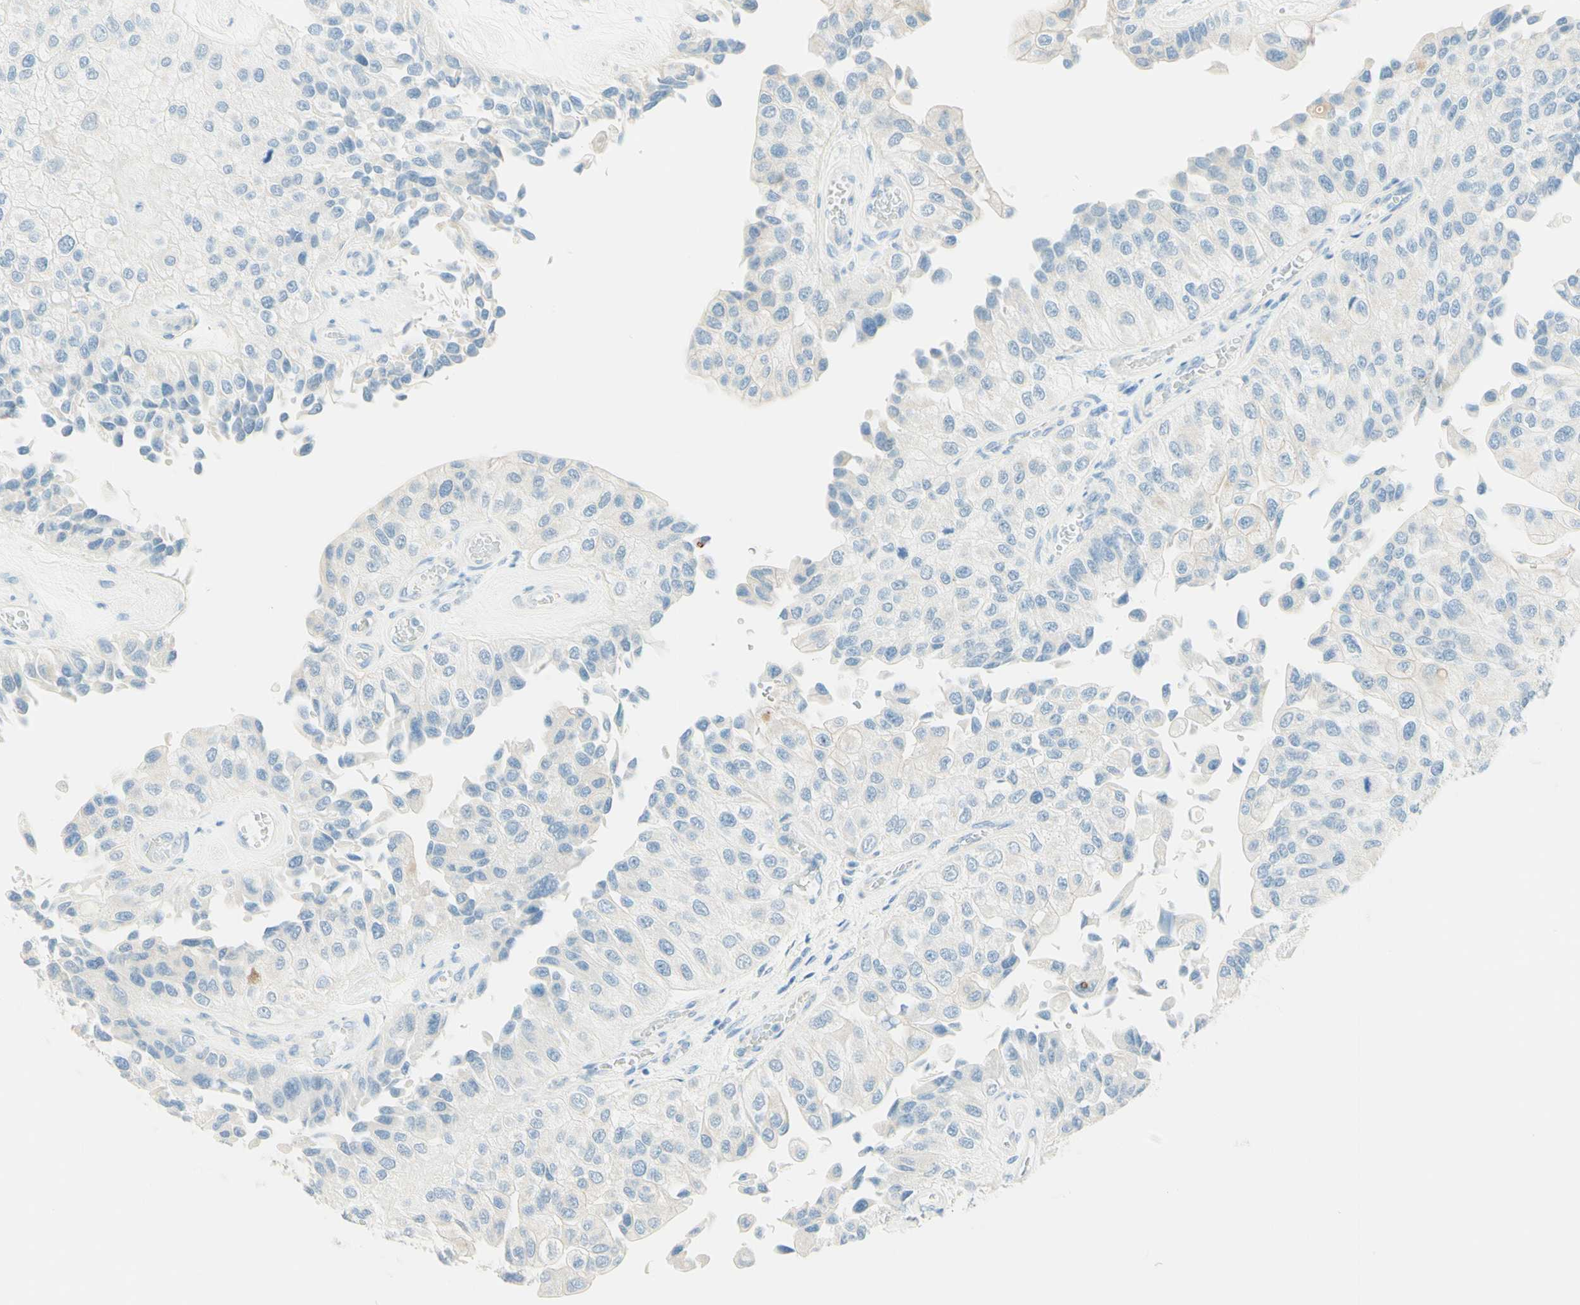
{"staining": {"intensity": "negative", "quantity": "none", "location": "none"}, "tissue": "urothelial cancer", "cell_type": "Tumor cells", "image_type": "cancer", "snomed": [{"axis": "morphology", "description": "Urothelial carcinoma, High grade"}, {"axis": "topography", "description": "Kidney"}, {"axis": "topography", "description": "Urinary bladder"}], "caption": "Micrograph shows no significant protein positivity in tumor cells of urothelial cancer.", "gene": "TMEM132D", "patient": {"sex": "male", "age": 77}}